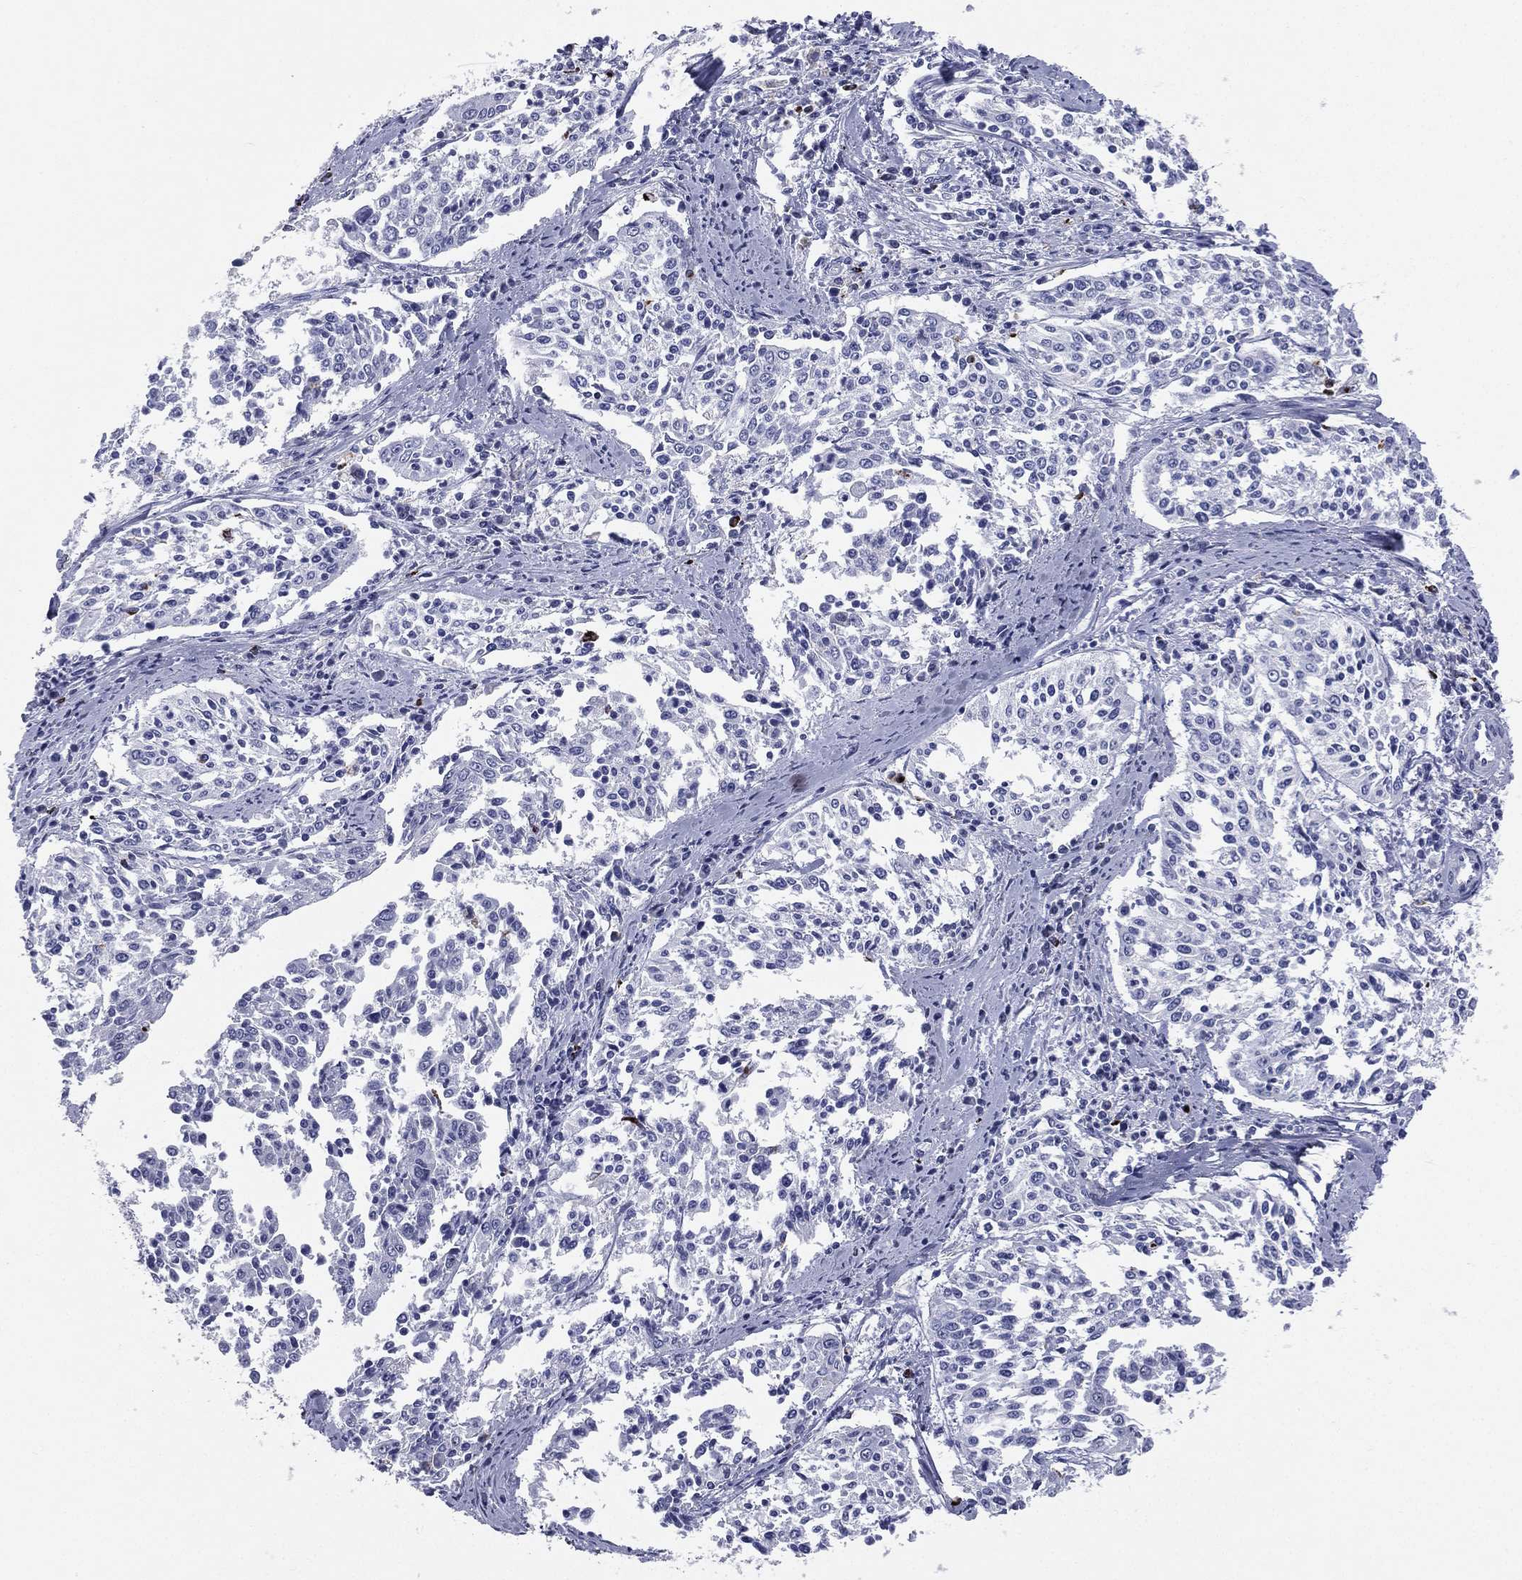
{"staining": {"intensity": "negative", "quantity": "none", "location": "none"}, "tissue": "cervical cancer", "cell_type": "Tumor cells", "image_type": "cancer", "snomed": [{"axis": "morphology", "description": "Squamous cell carcinoma, NOS"}, {"axis": "topography", "description": "Cervix"}], "caption": "An image of human cervical cancer (squamous cell carcinoma) is negative for staining in tumor cells.", "gene": "HLA-DOA", "patient": {"sex": "female", "age": 41}}